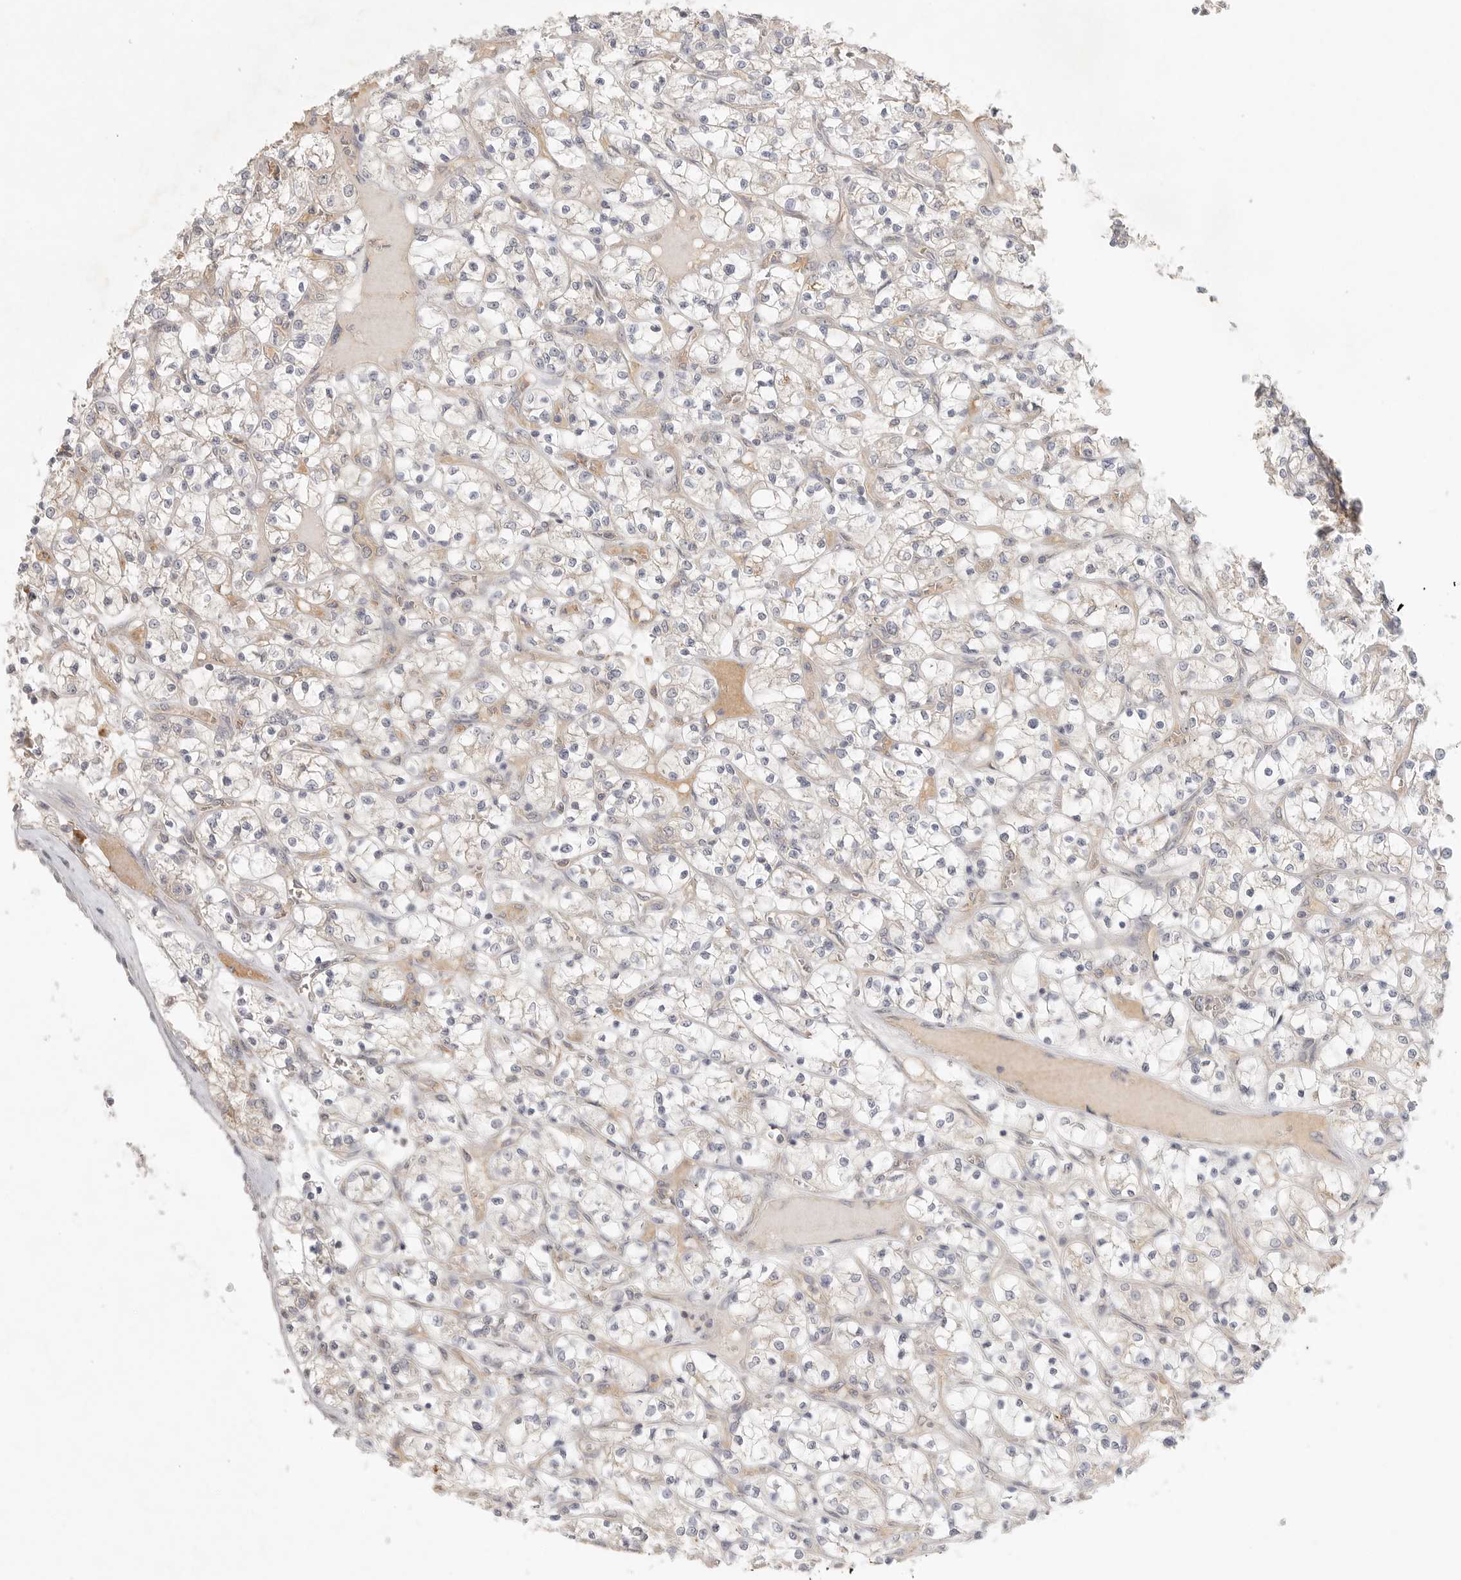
{"staining": {"intensity": "weak", "quantity": "25%-75%", "location": "cytoplasmic/membranous"}, "tissue": "renal cancer", "cell_type": "Tumor cells", "image_type": "cancer", "snomed": [{"axis": "morphology", "description": "Adenocarcinoma, NOS"}, {"axis": "topography", "description": "Kidney"}], "caption": "Human renal adenocarcinoma stained for a protein (brown) demonstrates weak cytoplasmic/membranous positive expression in about 25%-75% of tumor cells.", "gene": "SLC25A36", "patient": {"sex": "female", "age": 69}}